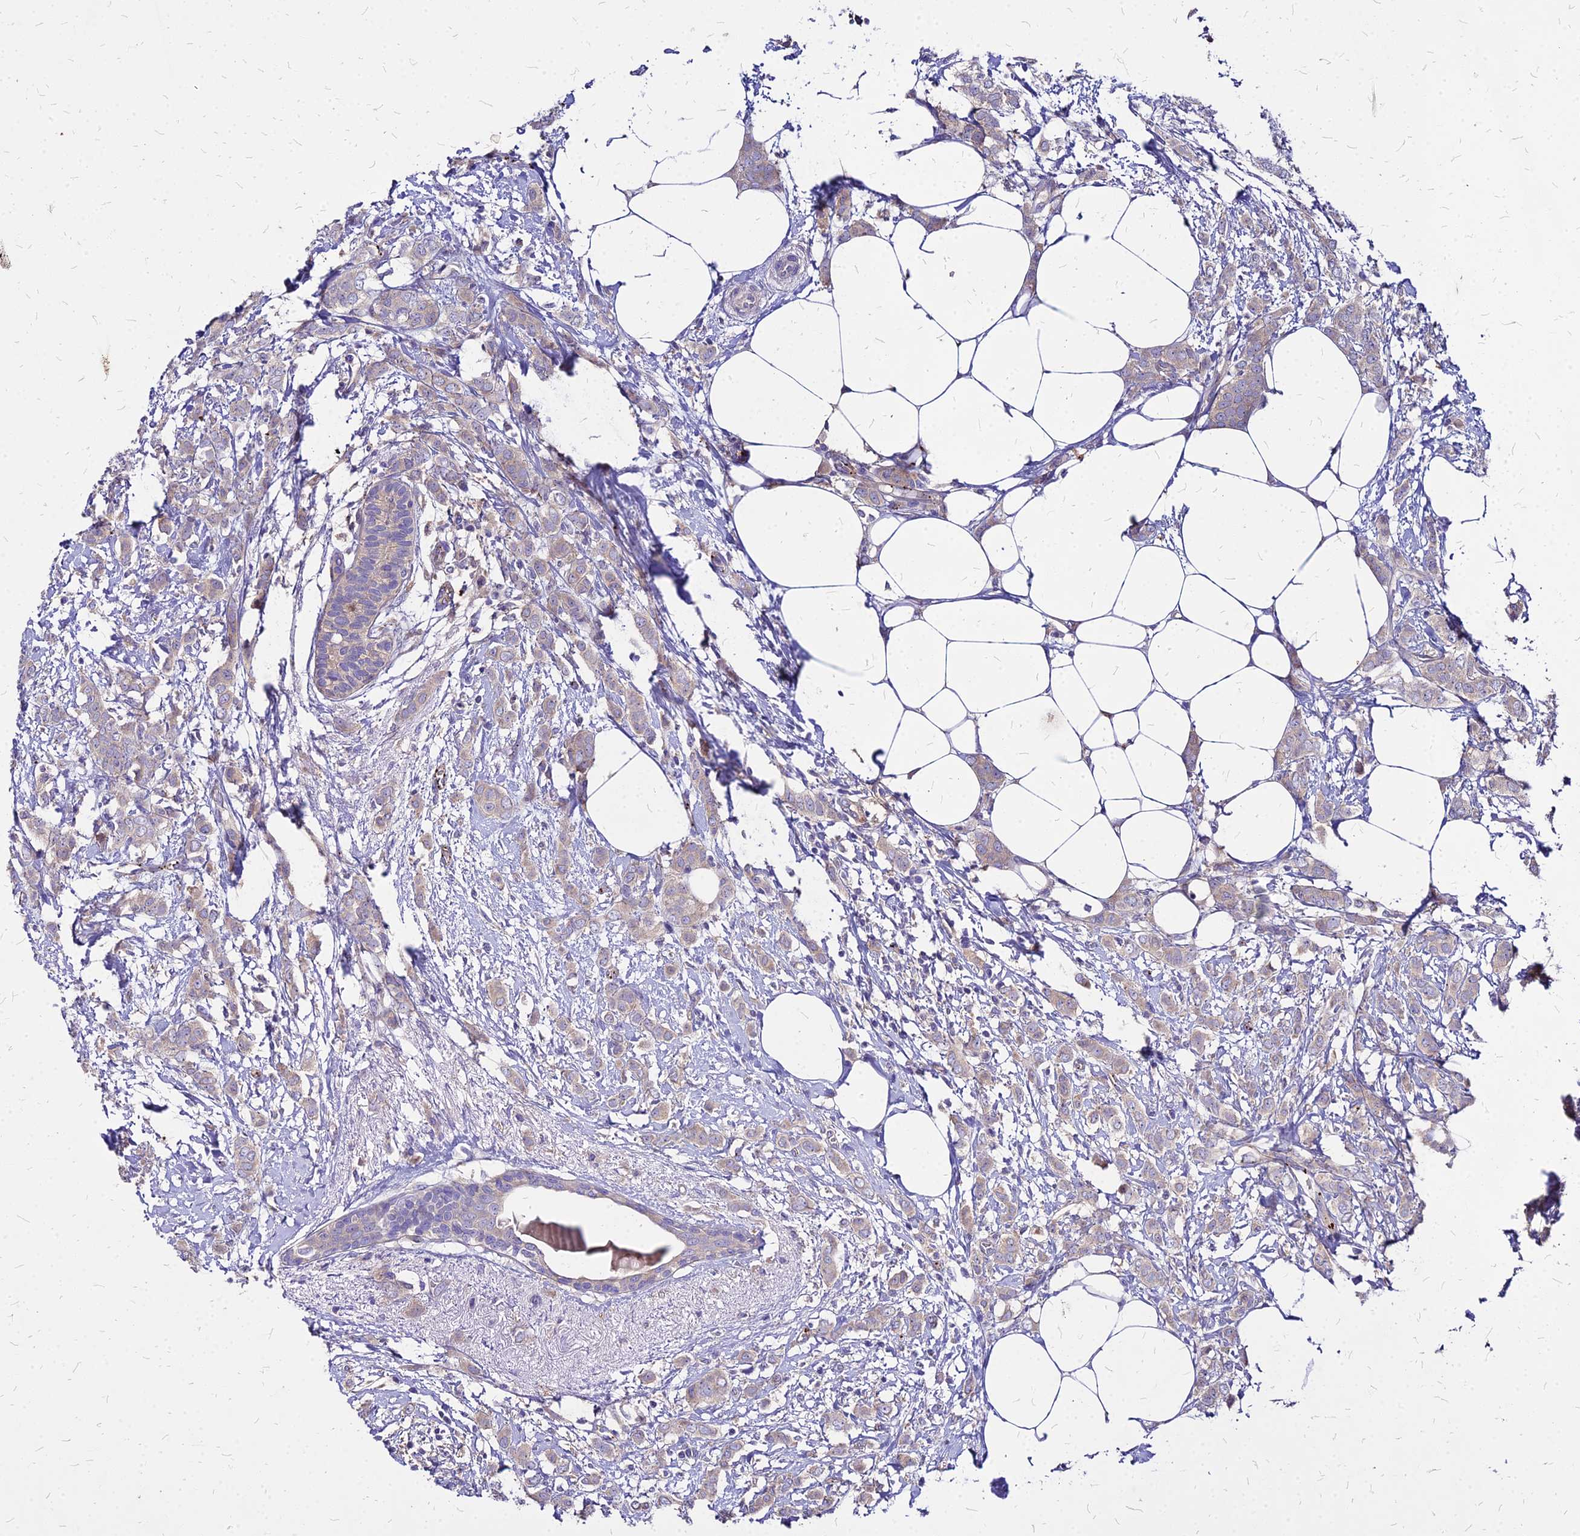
{"staining": {"intensity": "weak", "quantity": ">75%", "location": "cytoplasmic/membranous"}, "tissue": "breast cancer", "cell_type": "Tumor cells", "image_type": "cancer", "snomed": [{"axis": "morphology", "description": "Duct carcinoma"}, {"axis": "topography", "description": "Breast"}], "caption": "The immunohistochemical stain highlights weak cytoplasmic/membranous positivity in tumor cells of infiltrating ductal carcinoma (breast) tissue. Nuclei are stained in blue.", "gene": "COMMD10", "patient": {"sex": "female", "age": 72}}